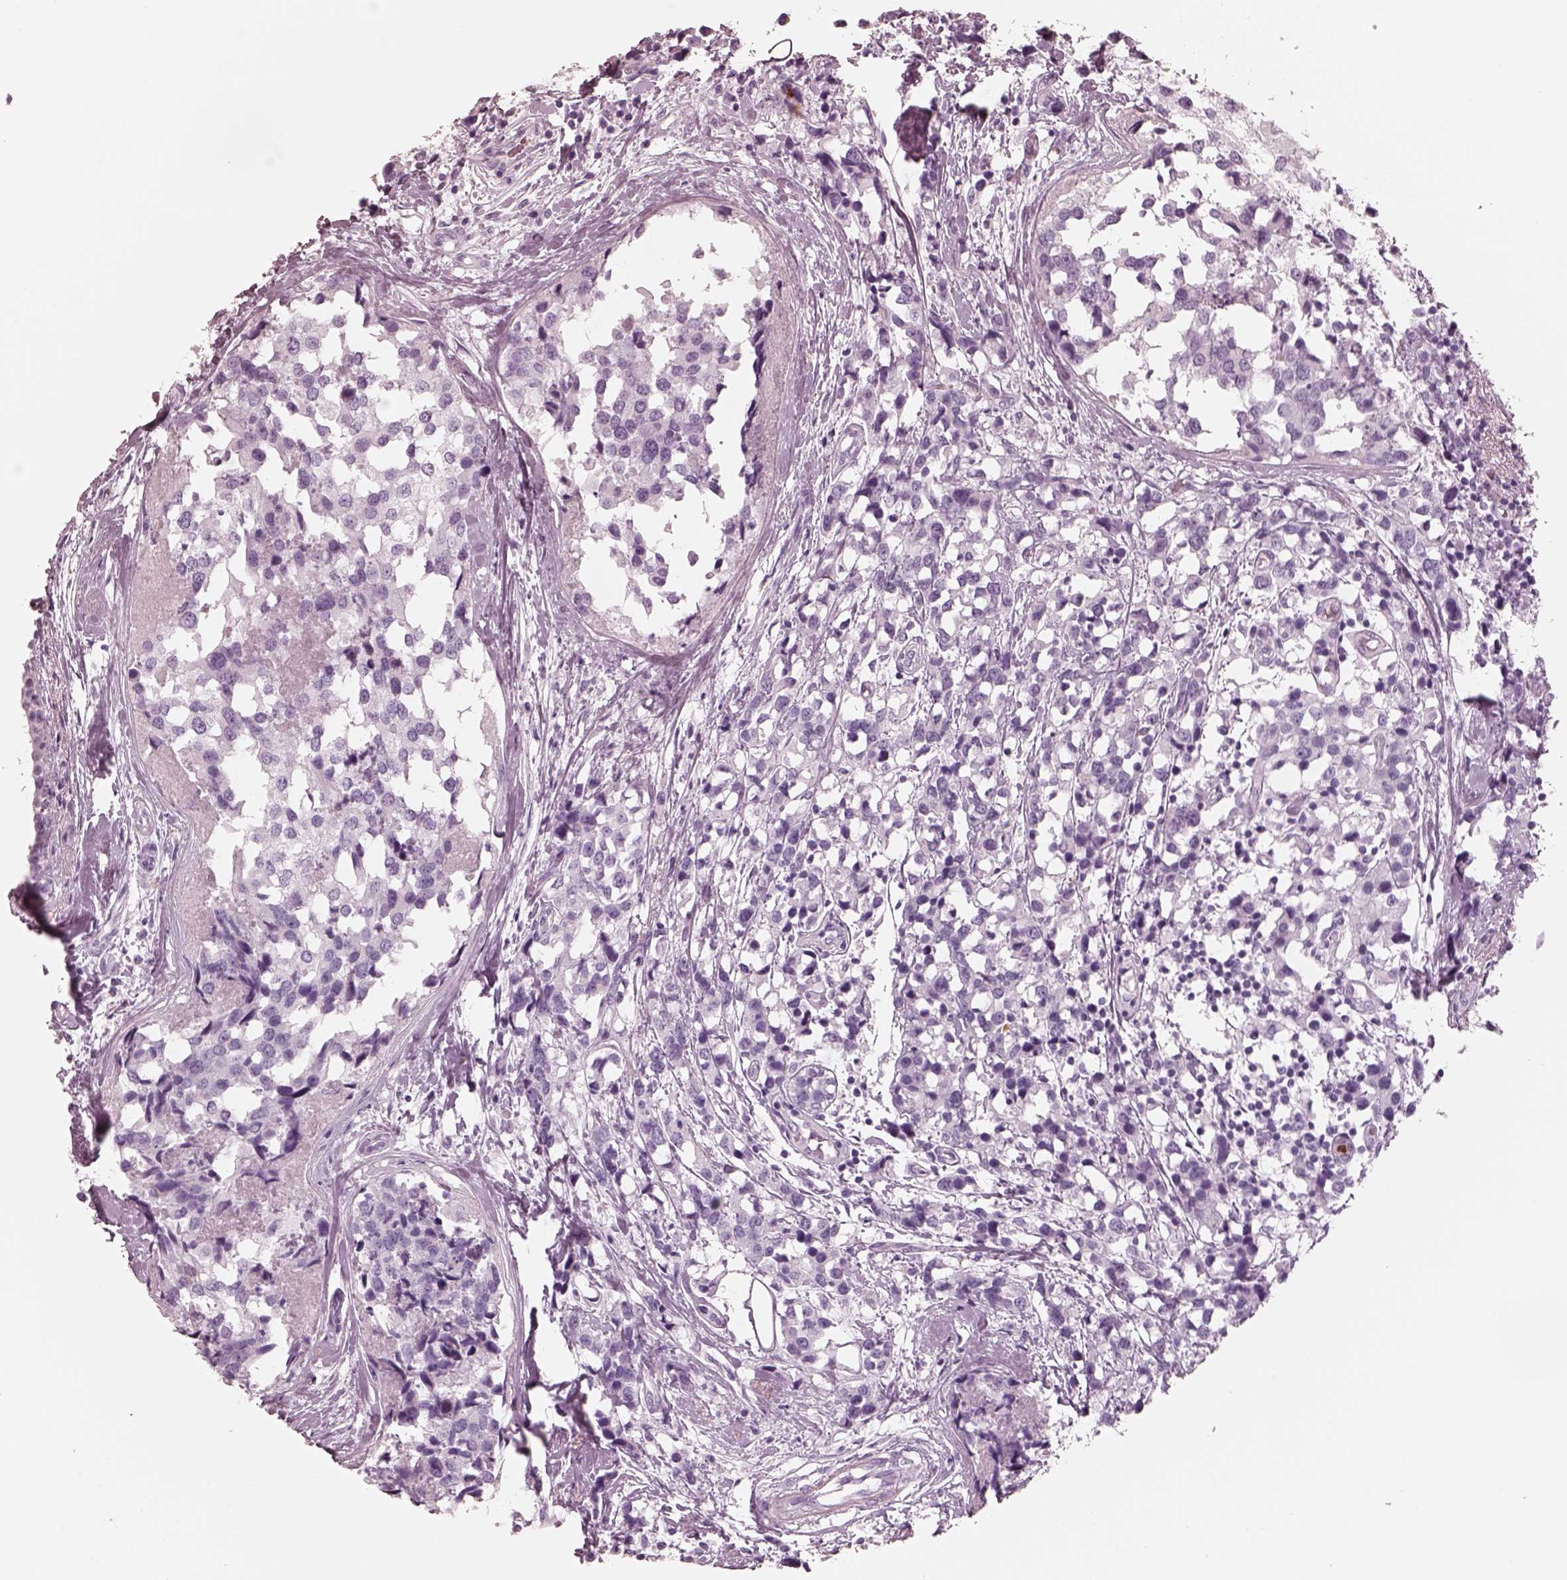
{"staining": {"intensity": "negative", "quantity": "none", "location": "none"}, "tissue": "breast cancer", "cell_type": "Tumor cells", "image_type": "cancer", "snomed": [{"axis": "morphology", "description": "Lobular carcinoma"}, {"axis": "topography", "description": "Breast"}], "caption": "Immunohistochemical staining of human breast cancer (lobular carcinoma) exhibits no significant expression in tumor cells.", "gene": "ELANE", "patient": {"sex": "female", "age": 59}}